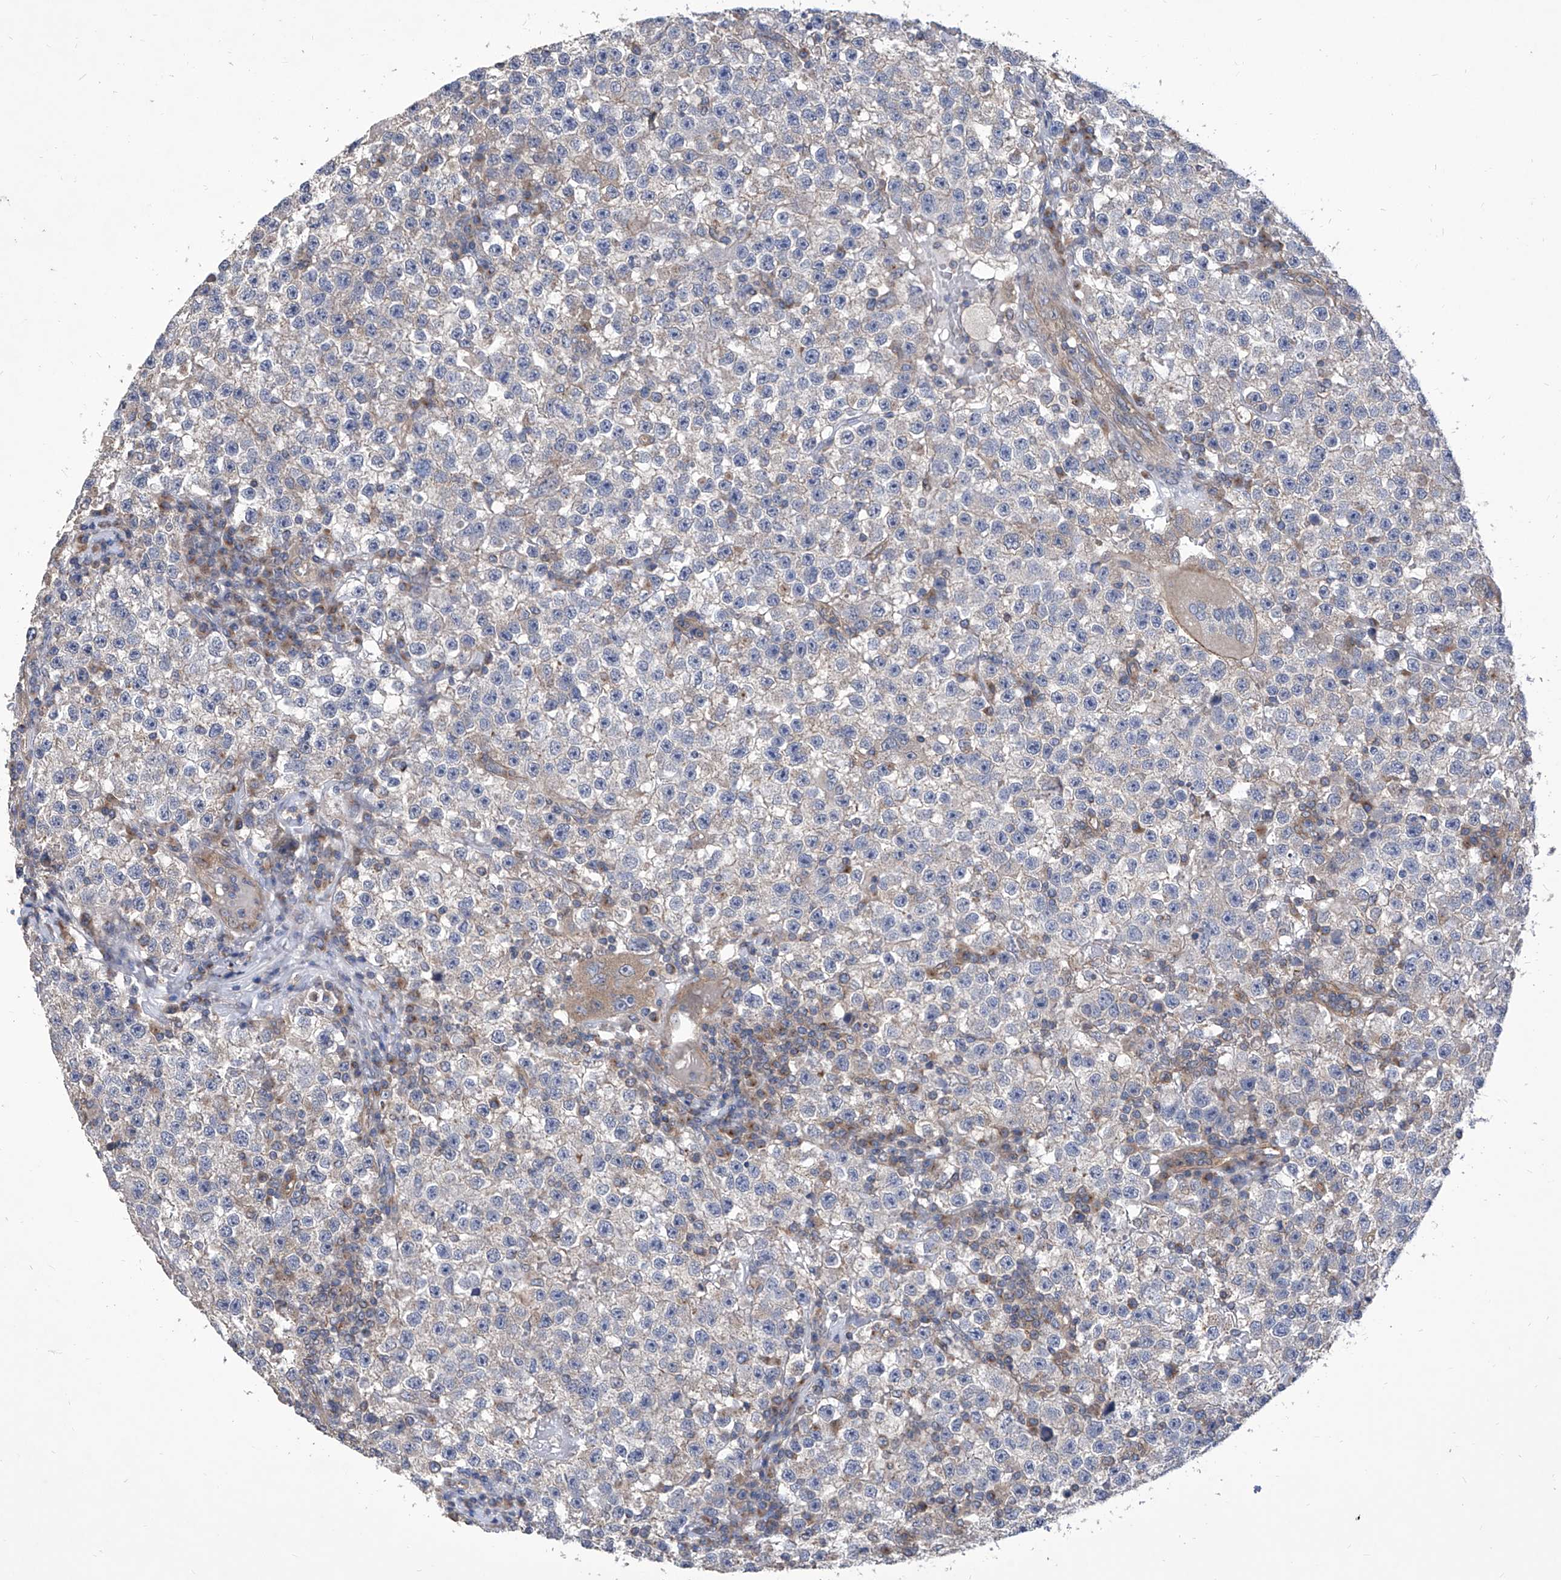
{"staining": {"intensity": "negative", "quantity": "none", "location": "none"}, "tissue": "testis cancer", "cell_type": "Tumor cells", "image_type": "cancer", "snomed": [{"axis": "morphology", "description": "Seminoma, NOS"}, {"axis": "topography", "description": "Testis"}], "caption": "DAB immunohistochemical staining of human testis cancer (seminoma) displays no significant expression in tumor cells. The staining is performed using DAB (3,3'-diaminobenzidine) brown chromogen with nuclei counter-stained in using hematoxylin.", "gene": "TJAP1", "patient": {"sex": "male", "age": 22}}